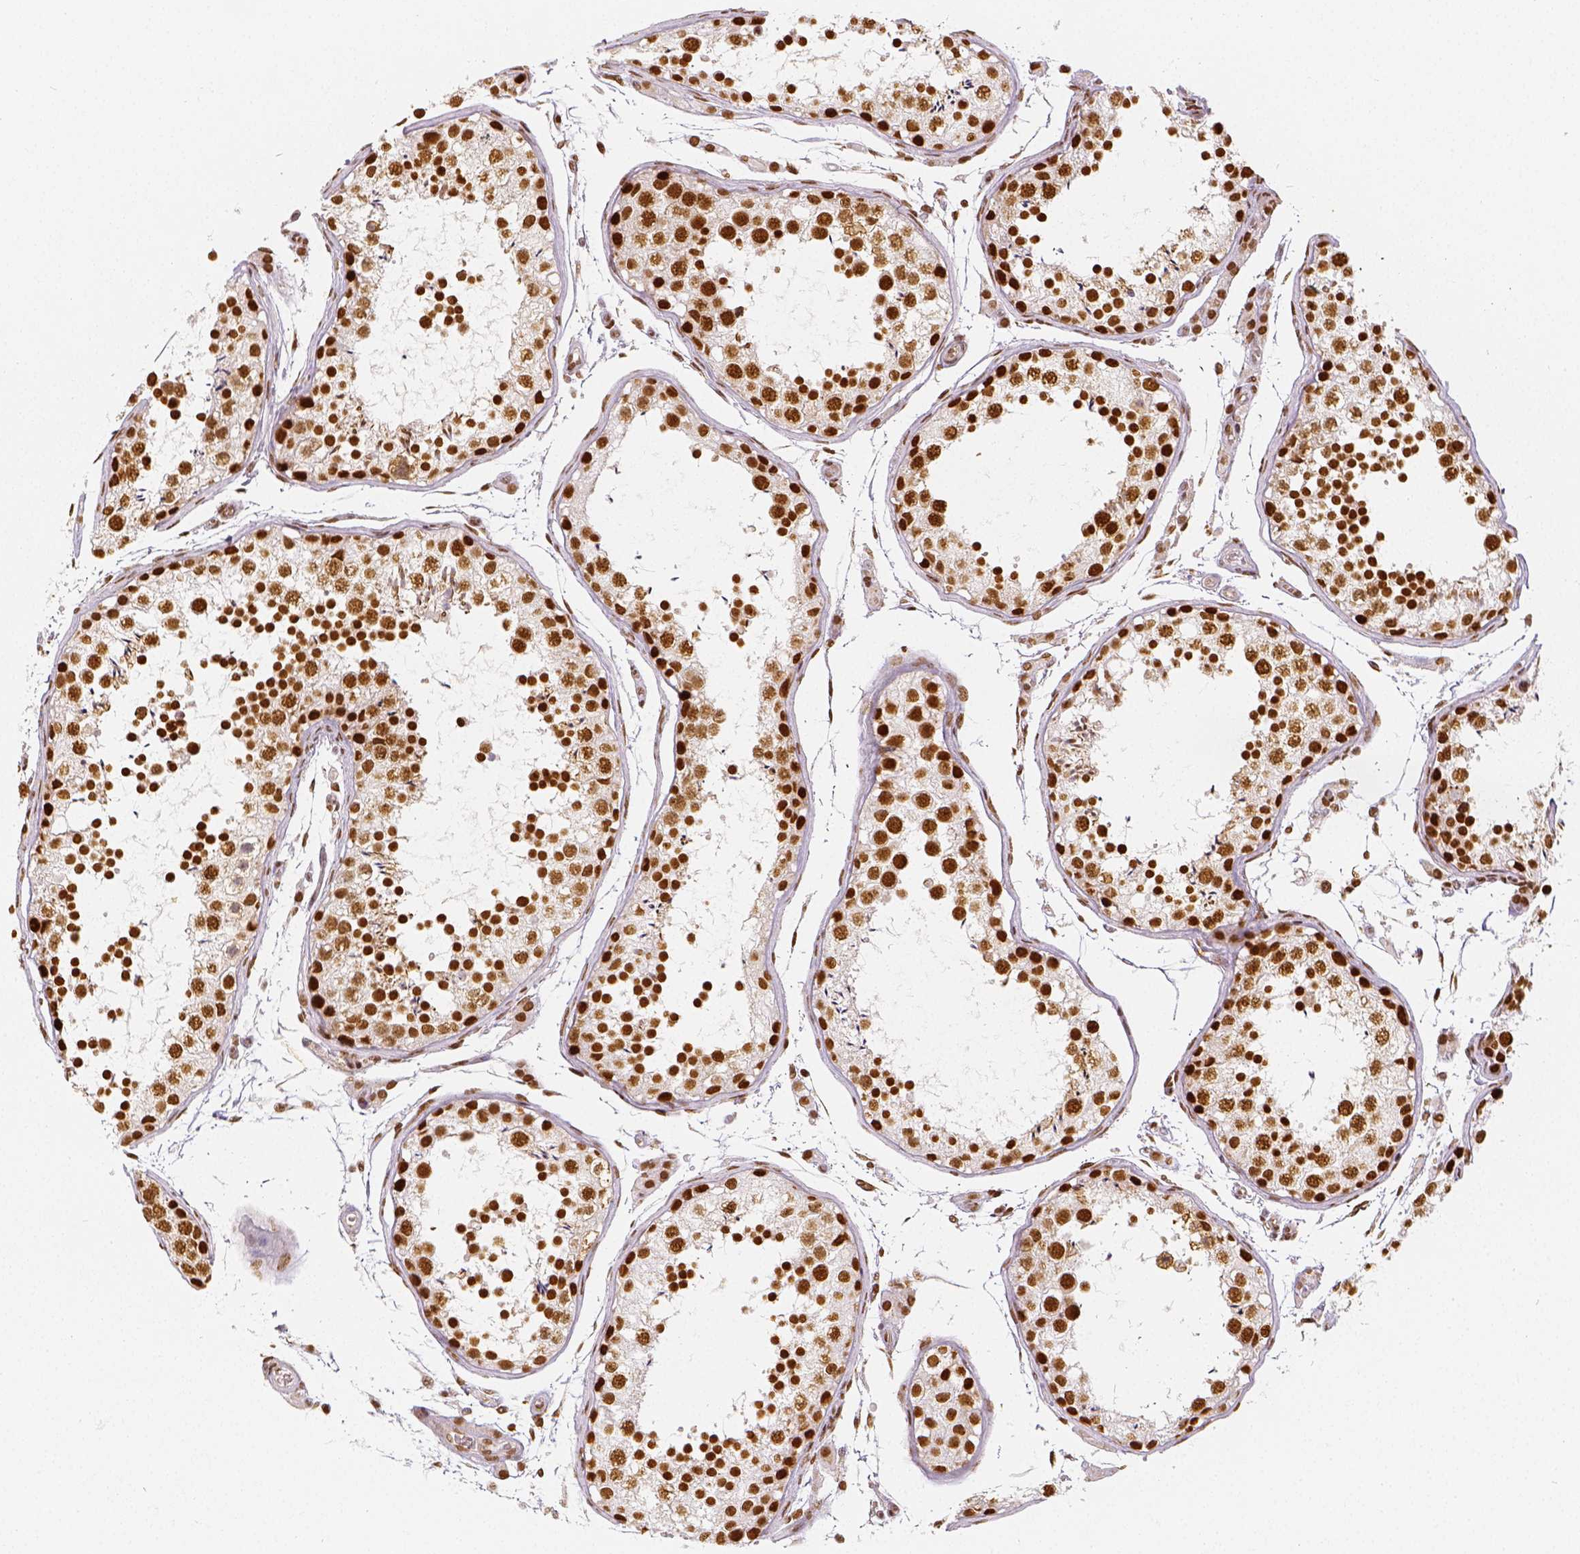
{"staining": {"intensity": "strong", "quantity": ">75%", "location": "nuclear"}, "tissue": "testis", "cell_type": "Cells in seminiferous ducts", "image_type": "normal", "snomed": [{"axis": "morphology", "description": "Normal tissue, NOS"}, {"axis": "topography", "description": "Testis"}], "caption": "Protein staining displays strong nuclear expression in approximately >75% of cells in seminiferous ducts in normal testis. (Brightfield microscopy of DAB IHC at high magnification).", "gene": "KDM5B", "patient": {"sex": "male", "age": 29}}